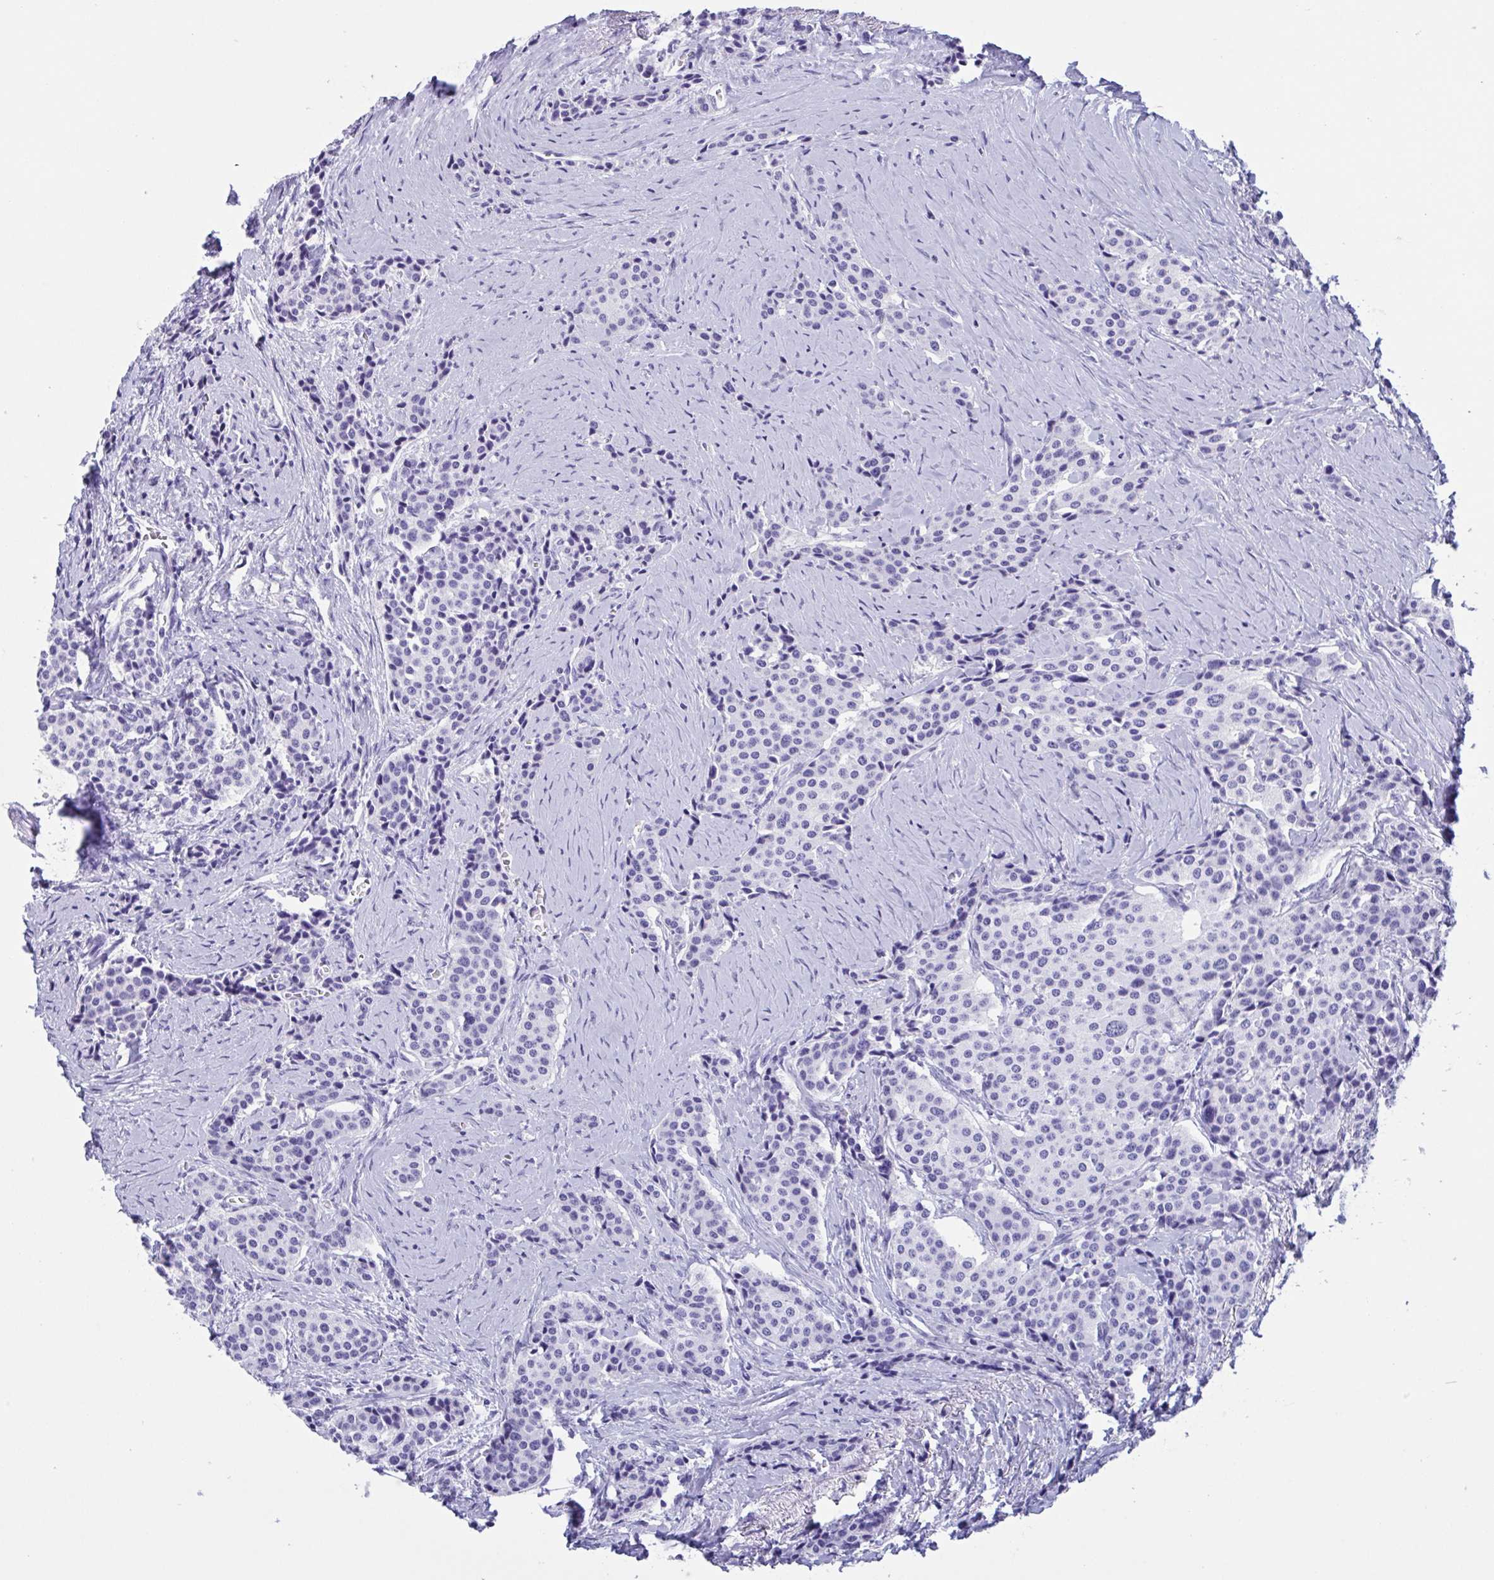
{"staining": {"intensity": "negative", "quantity": "none", "location": "none"}, "tissue": "carcinoid", "cell_type": "Tumor cells", "image_type": "cancer", "snomed": [{"axis": "morphology", "description": "Carcinoid, malignant, NOS"}, {"axis": "topography", "description": "Small intestine"}], "caption": "This is a micrograph of immunohistochemistry staining of malignant carcinoid, which shows no positivity in tumor cells. (DAB immunohistochemistry, high magnification).", "gene": "ZNF850", "patient": {"sex": "male", "age": 73}}